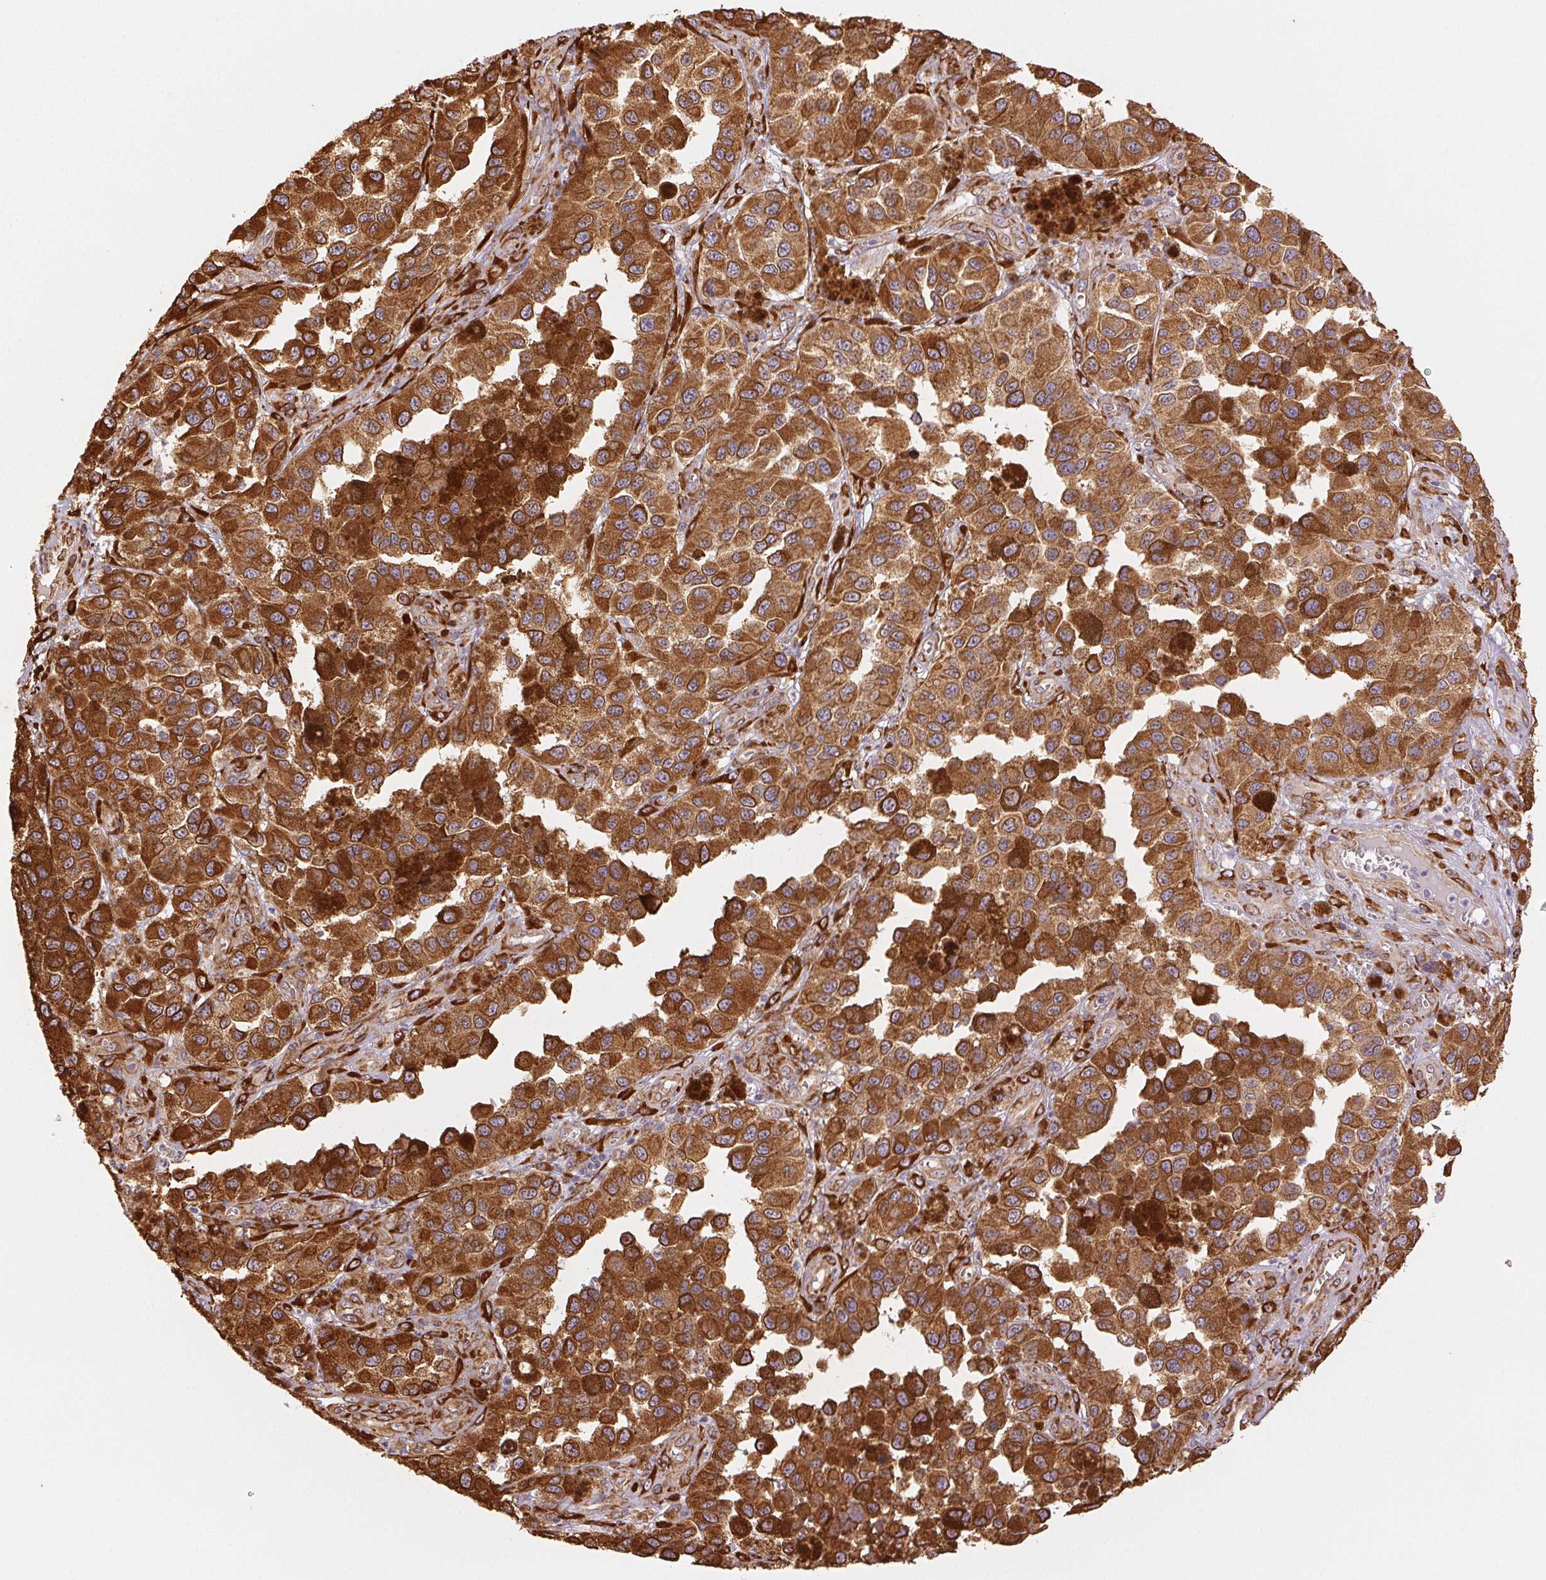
{"staining": {"intensity": "strong", "quantity": ">75%", "location": "cytoplasmic/membranous"}, "tissue": "melanoma", "cell_type": "Tumor cells", "image_type": "cancer", "snomed": [{"axis": "morphology", "description": "Malignant melanoma, NOS"}, {"axis": "topography", "description": "Skin"}], "caption": "Approximately >75% of tumor cells in melanoma exhibit strong cytoplasmic/membranous protein staining as visualized by brown immunohistochemical staining.", "gene": "RCN3", "patient": {"sex": "female", "age": 58}}